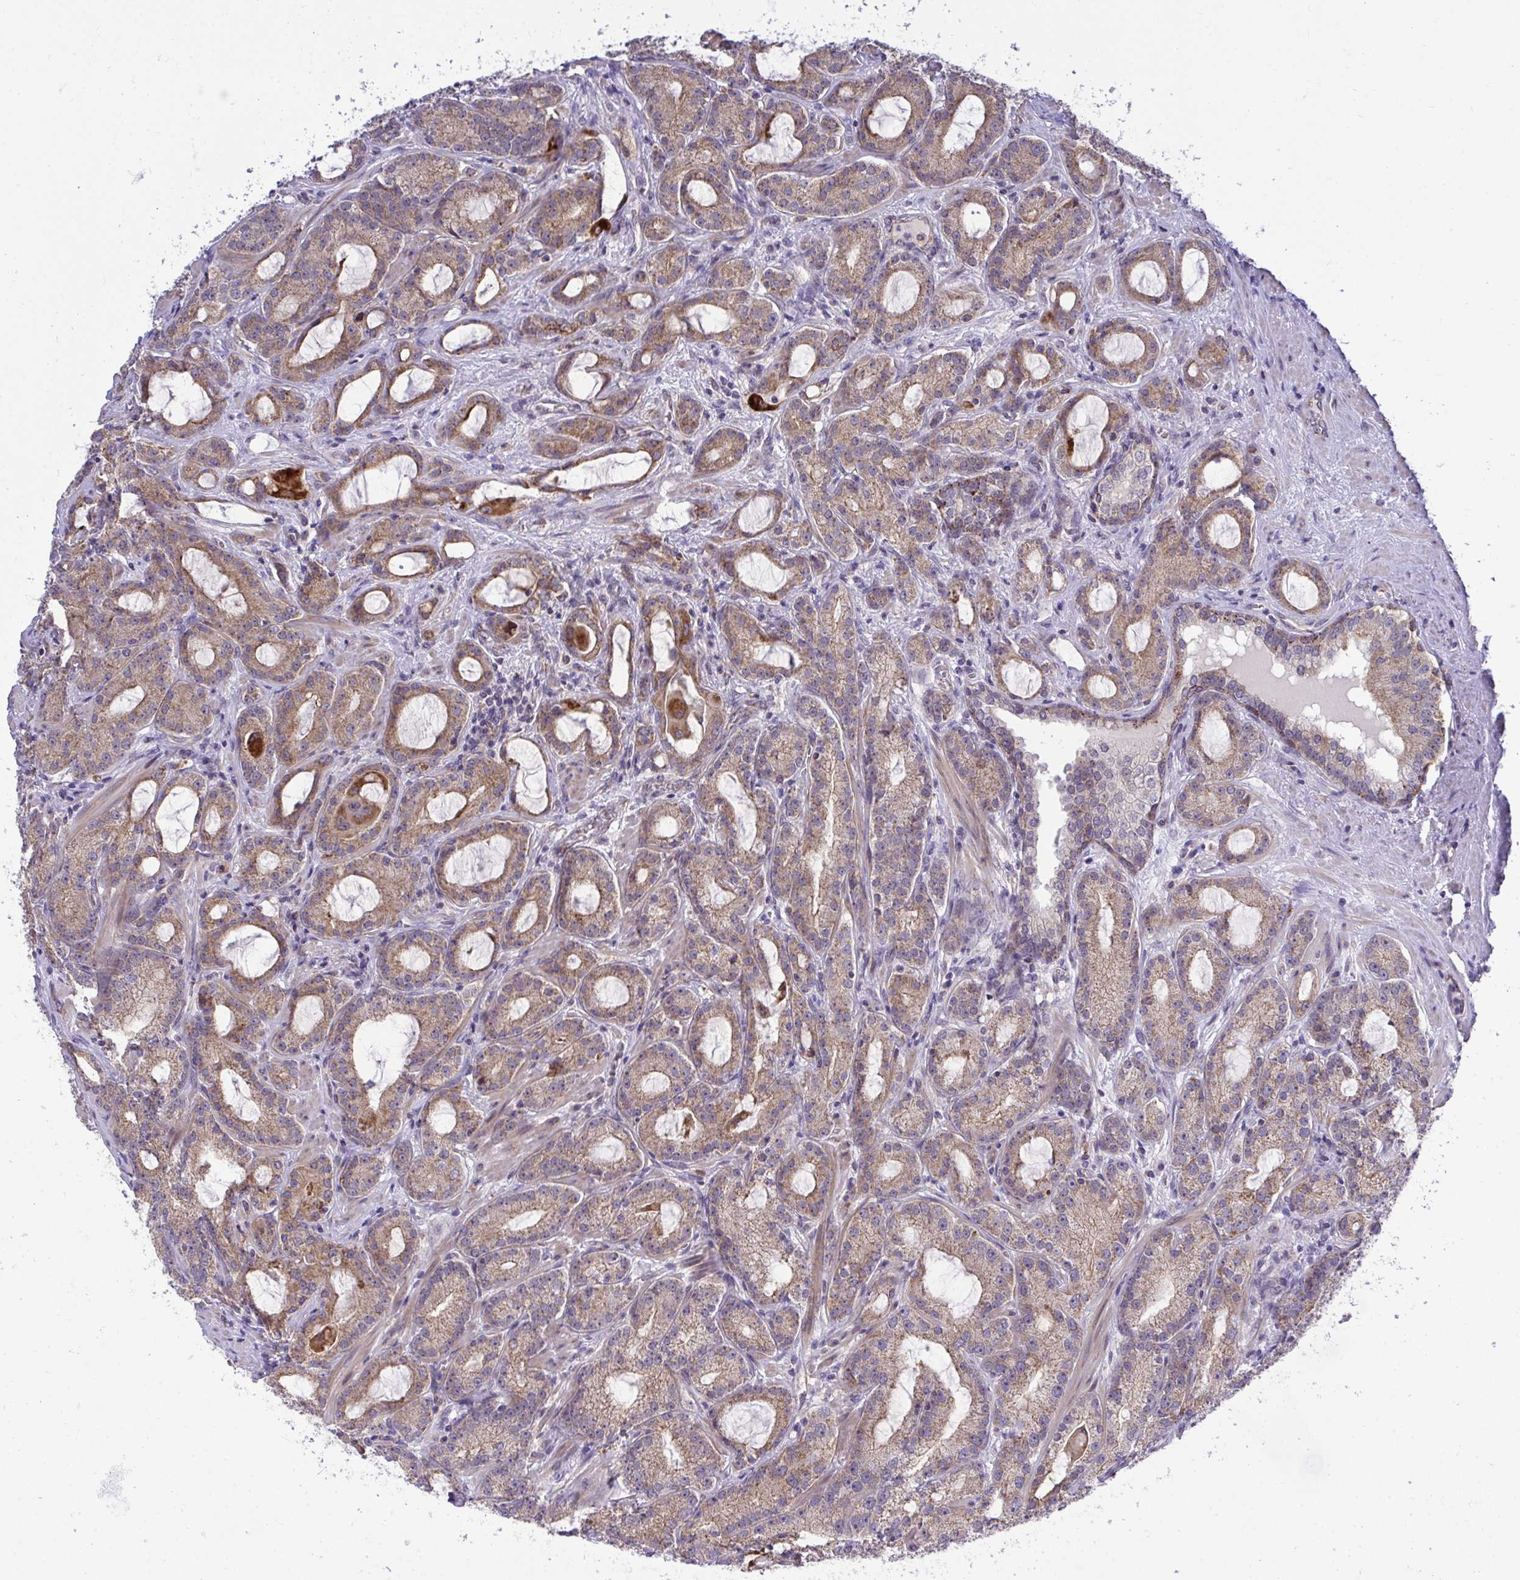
{"staining": {"intensity": "moderate", "quantity": ">75%", "location": "cytoplasmic/membranous"}, "tissue": "prostate cancer", "cell_type": "Tumor cells", "image_type": "cancer", "snomed": [{"axis": "morphology", "description": "Adenocarcinoma, High grade"}, {"axis": "topography", "description": "Prostate"}], "caption": "The histopathology image shows staining of prostate cancer, revealing moderate cytoplasmic/membranous protein positivity (brown color) within tumor cells.", "gene": "XAF1", "patient": {"sex": "male", "age": 65}}